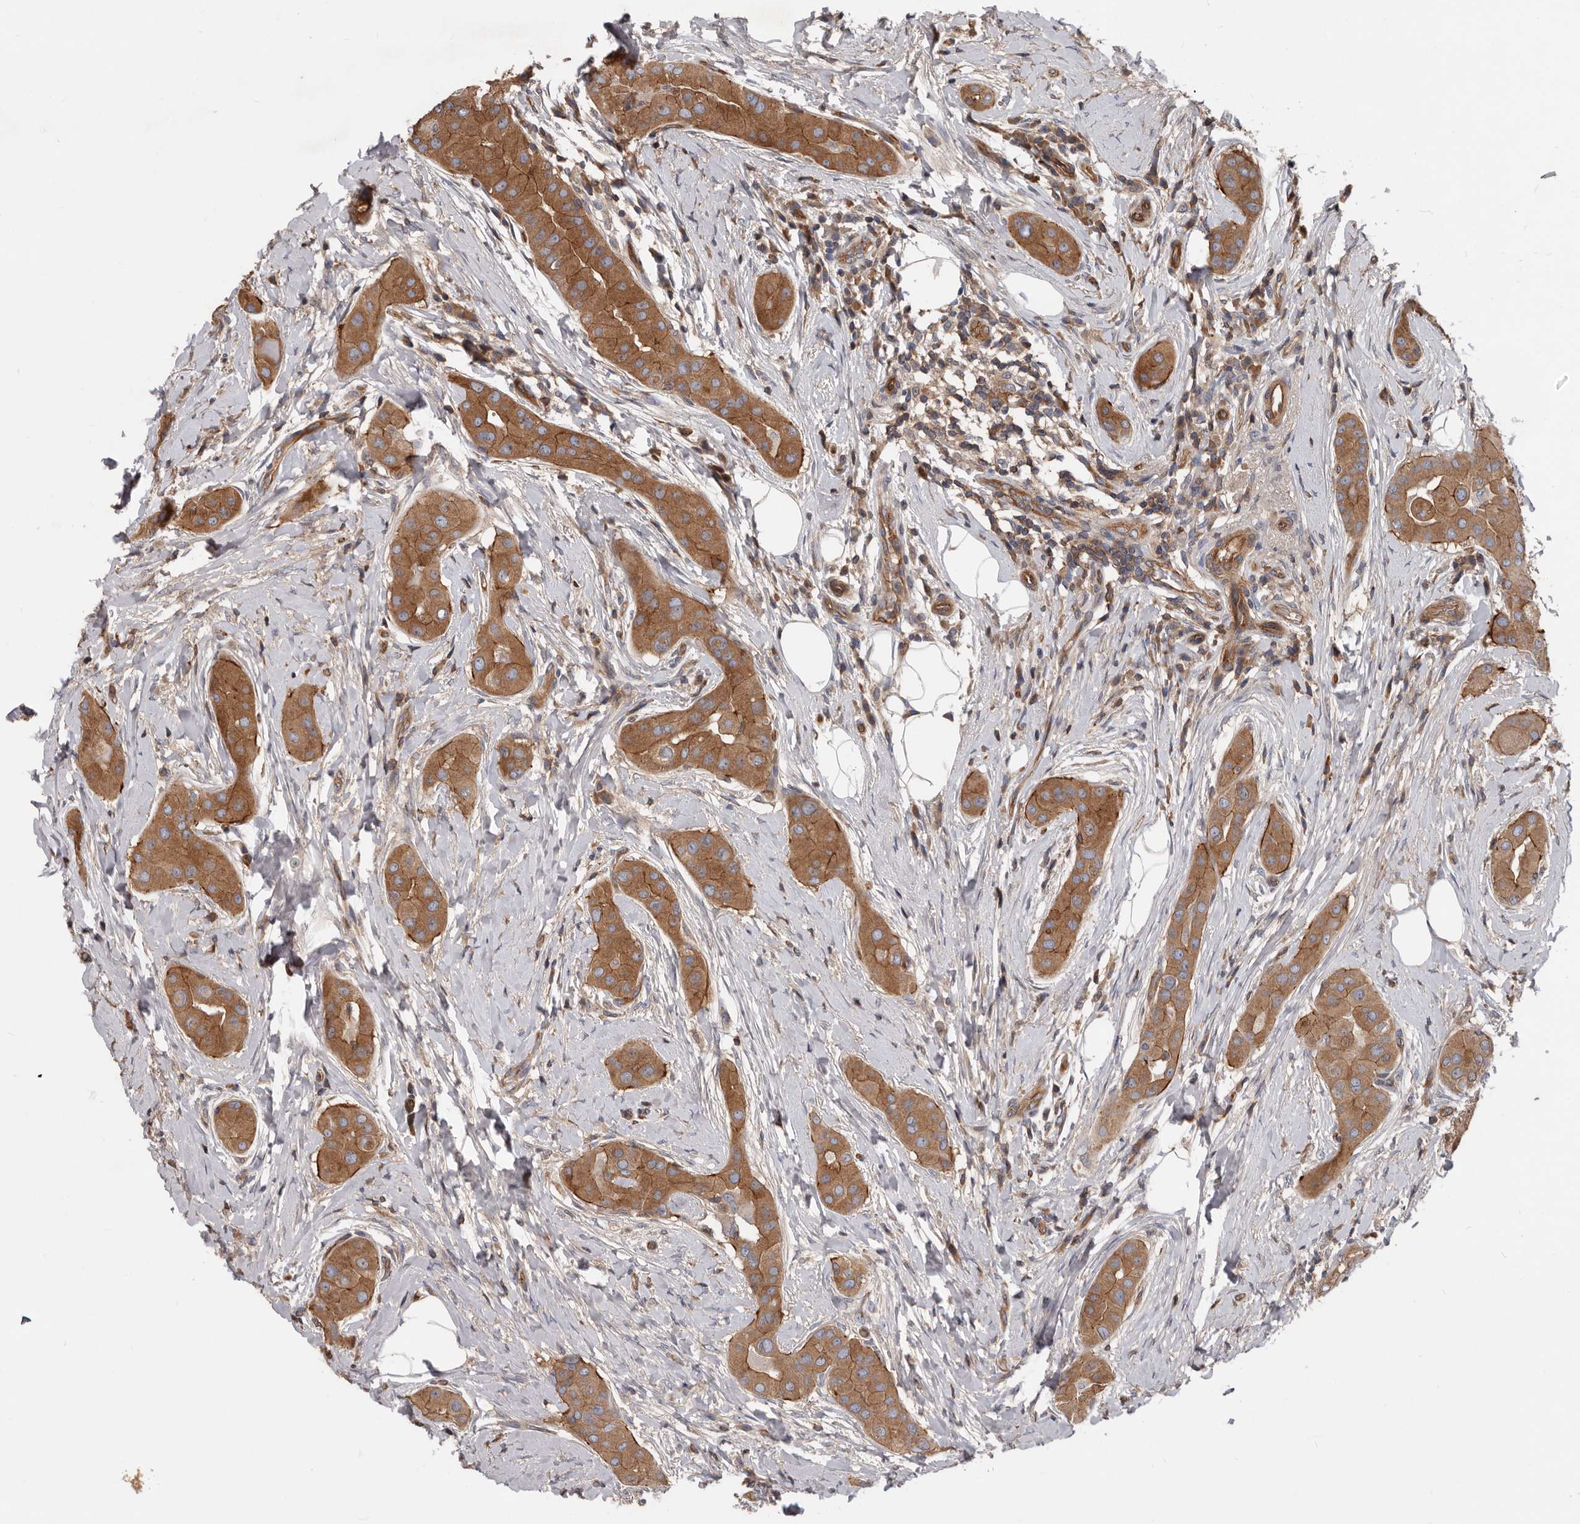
{"staining": {"intensity": "moderate", "quantity": ">75%", "location": "cytoplasmic/membranous"}, "tissue": "thyroid cancer", "cell_type": "Tumor cells", "image_type": "cancer", "snomed": [{"axis": "morphology", "description": "Papillary adenocarcinoma, NOS"}, {"axis": "topography", "description": "Thyroid gland"}], "caption": "Human thyroid papillary adenocarcinoma stained with a brown dye exhibits moderate cytoplasmic/membranous positive positivity in about >75% of tumor cells.", "gene": "PNRC2", "patient": {"sex": "male", "age": 33}}